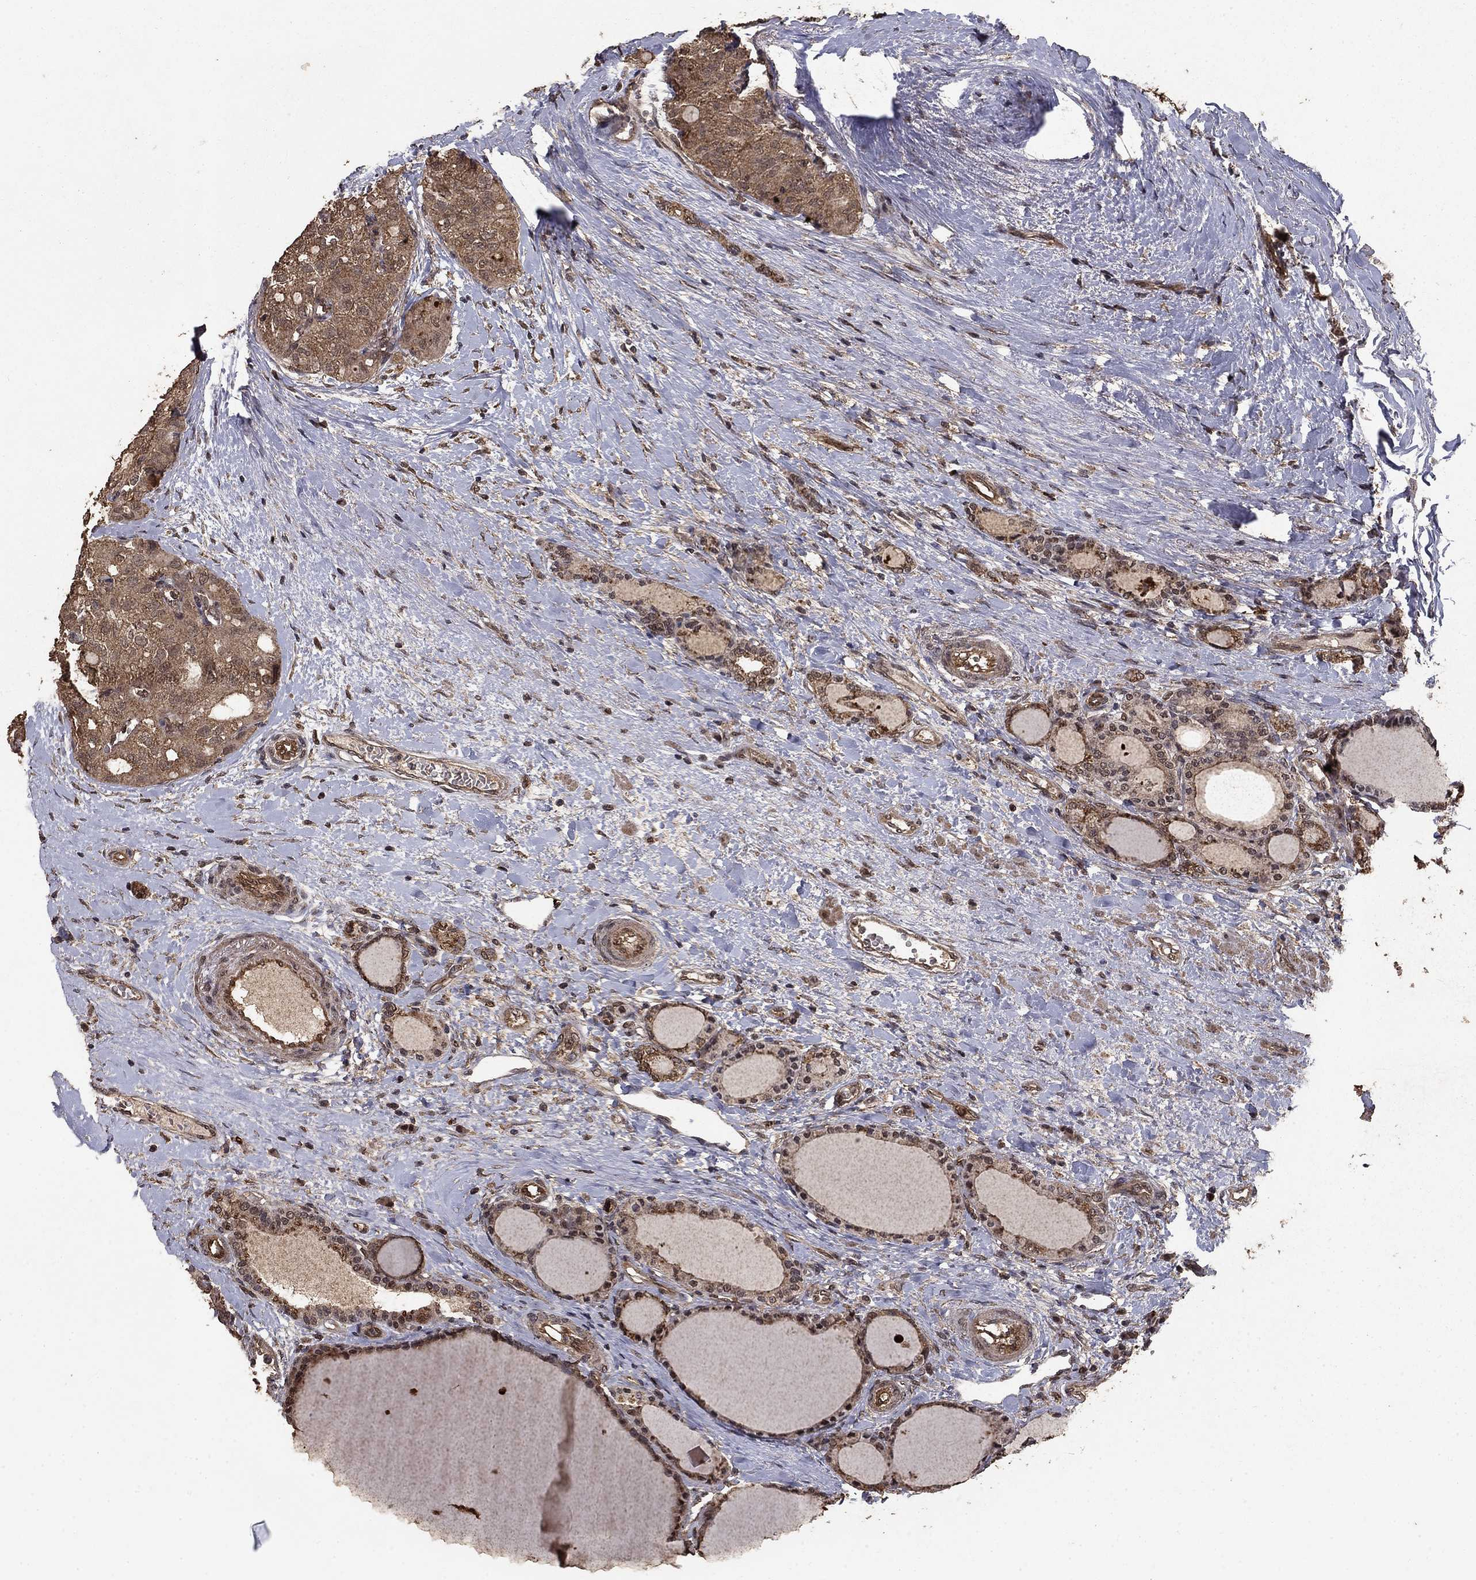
{"staining": {"intensity": "moderate", "quantity": ">75%", "location": "cytoplasmic/membranous"}, "tissue": "thyroid cancer", "cell_type": "Tumor cells", "image_type": "cancer", "snomed": [{"axis": "morphology", "description": "Follicular adenoma carcinoma, NOS"}, {"axis": "topography", "description": "Thyroid gland"}], "caption": "Approximately >75% of tumor cells in human thyroid cancer demonstrate moderate cytoplasmic/membranous protein staining as visualized by brown immunohistochemical staining.", "gene": "PRDM1", "patient": {"sex": "male", "age": 75}}